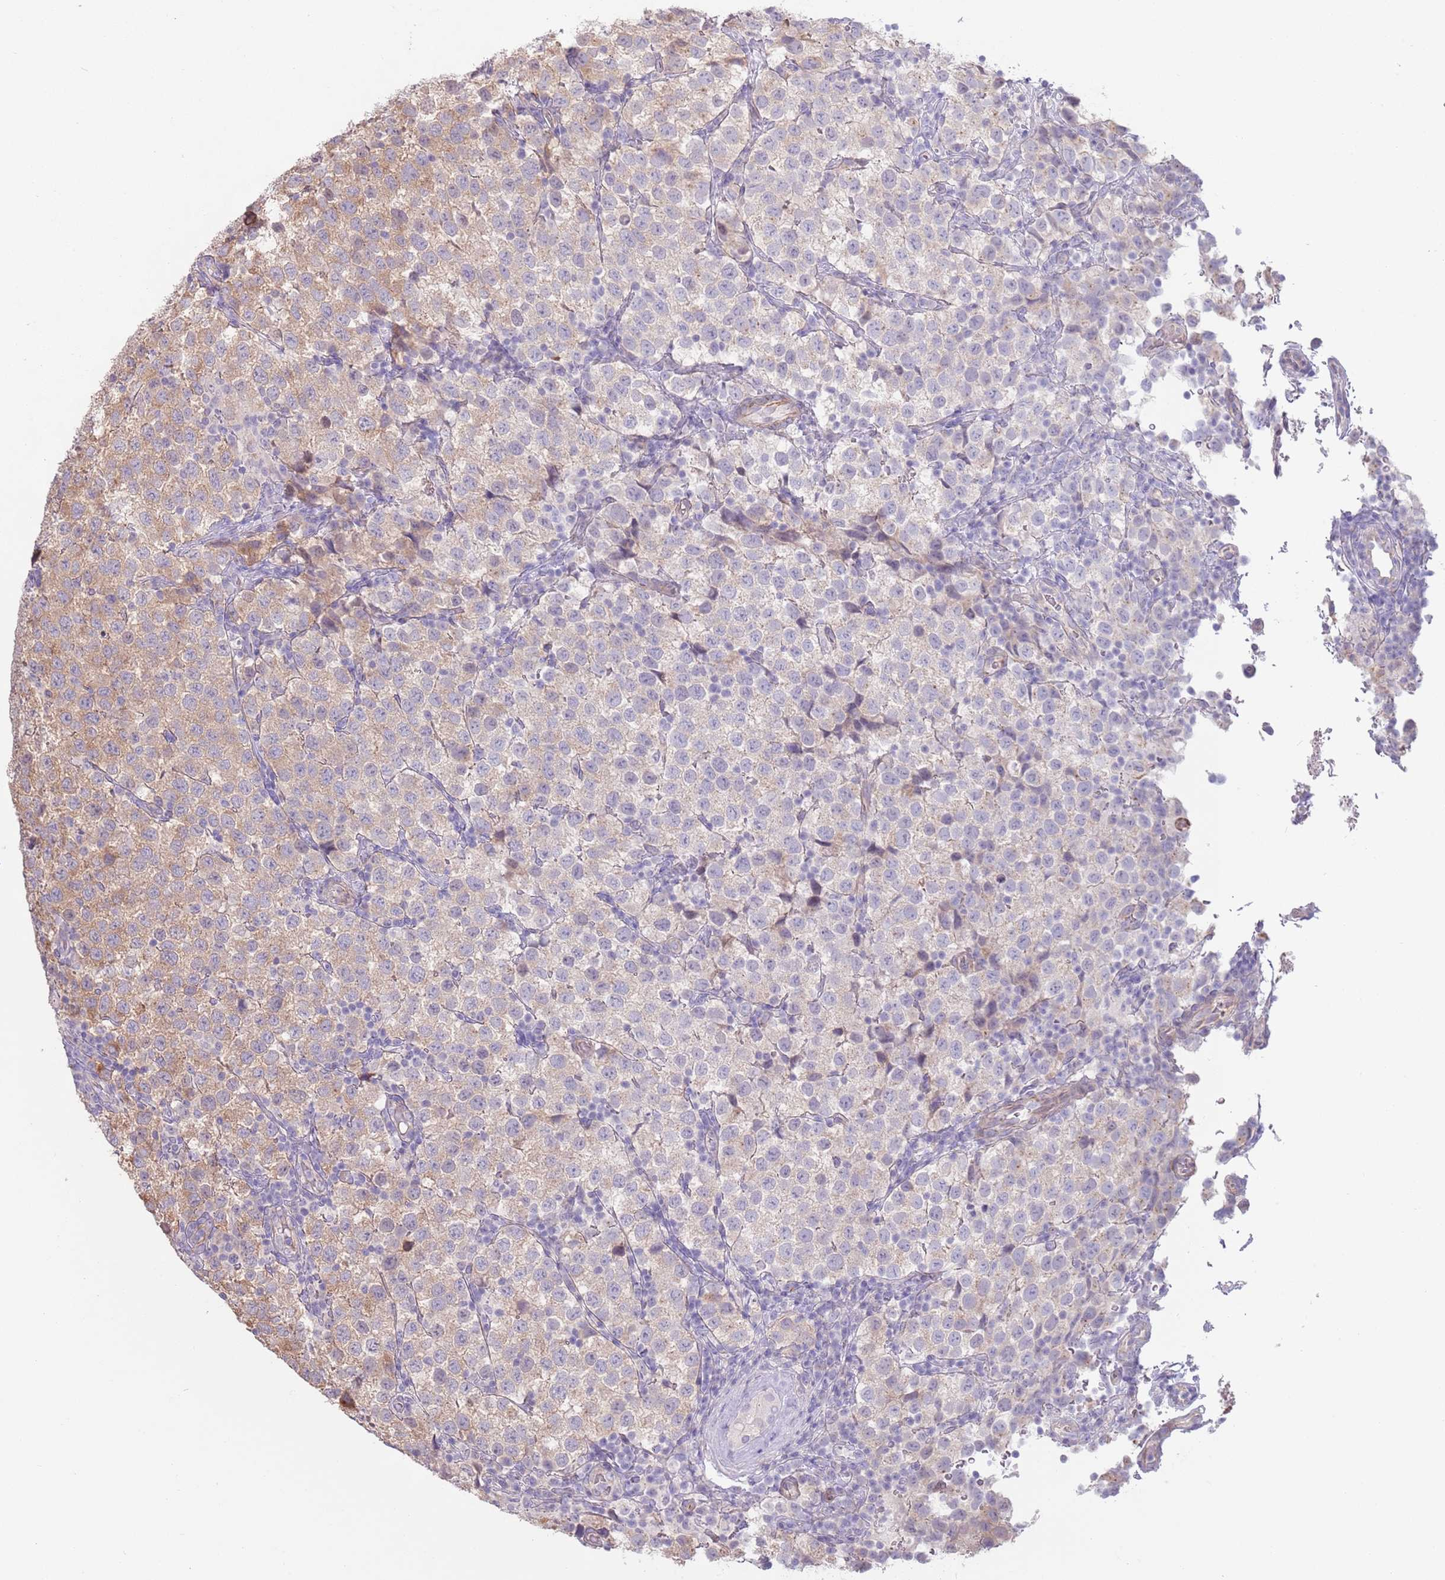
{"staining": {"intensity": "weak", "quantity": "25%-75%", "location": "cytoplasmic/membranous"}, "tissue": "testis cancer", "cell_type": "Tumor cells", "image_type": "cancer", "snomed": [{"axis": "morphology", "description": "Seminoma, NOS"}, {"axis": "topography", "description": "Testis"}], "caption": "Immunohistochemistry image of neoplastic tissue: human testis seminoma stained using immunohistochemistry shows low levels of weak protein expression localized specifically in the cytoplasmic/membranous of tumor cells, appearing as a cytoplasmic/membranous brown color.", "gene": "LDHD", "patient": {"sex": "male", "age": 34}}